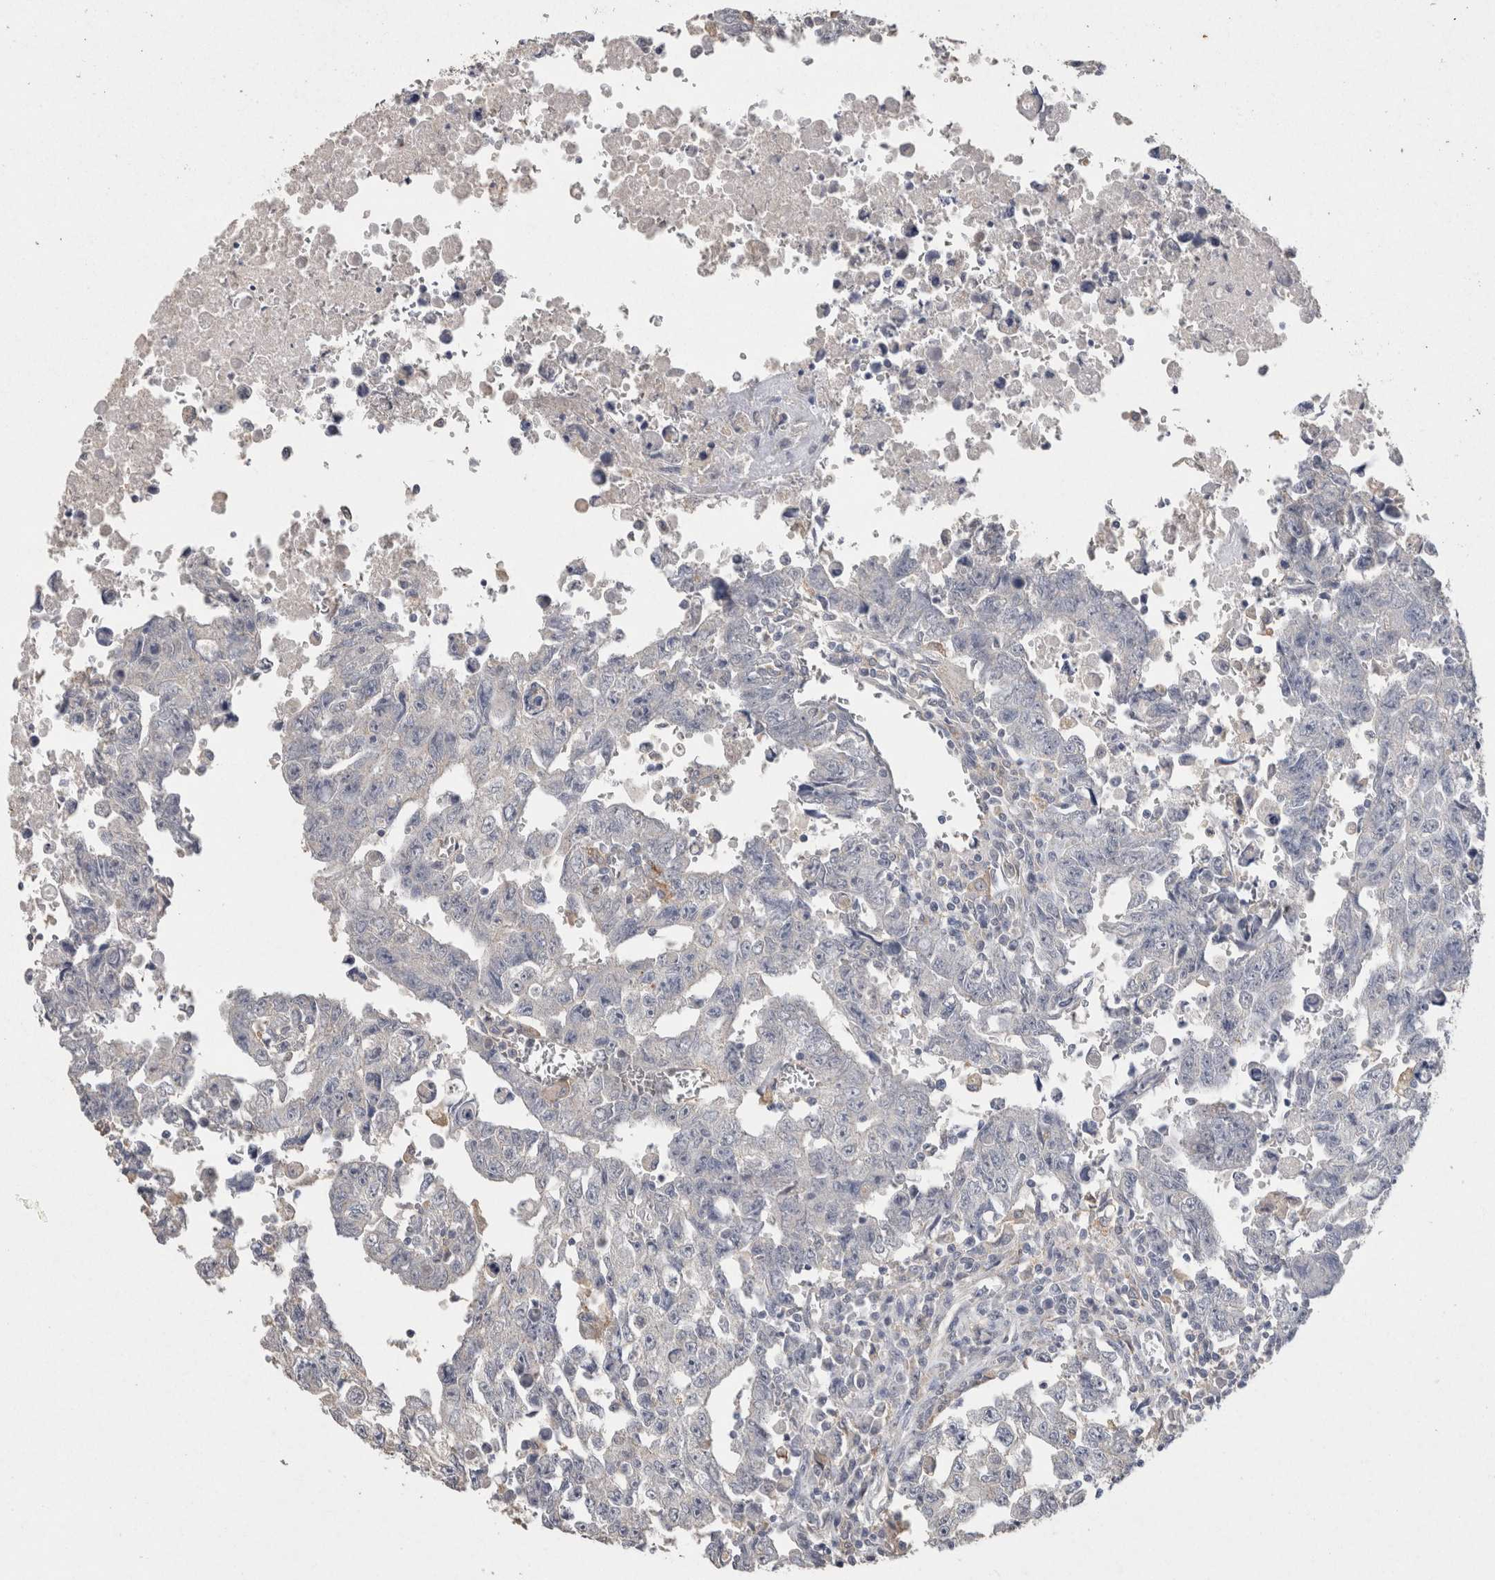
{"staining": {"intensity": "negative", "quantity": "none", "location": "none"}, "tissue": "testis cancer", "cell_type": "Tumor cells", "image_type": "cancer", "snomed": [{"axis": "morphology", "description": "Carcinoma, Embryonal, NOS"}, {"axis": "topography", "description": "Testis"}], "caption": "There is no significant positivity in tumor cells of embryonal carcinoma (testis).", "gene": "CNTFR", "patient": {"sex": "male", "age": 28}}